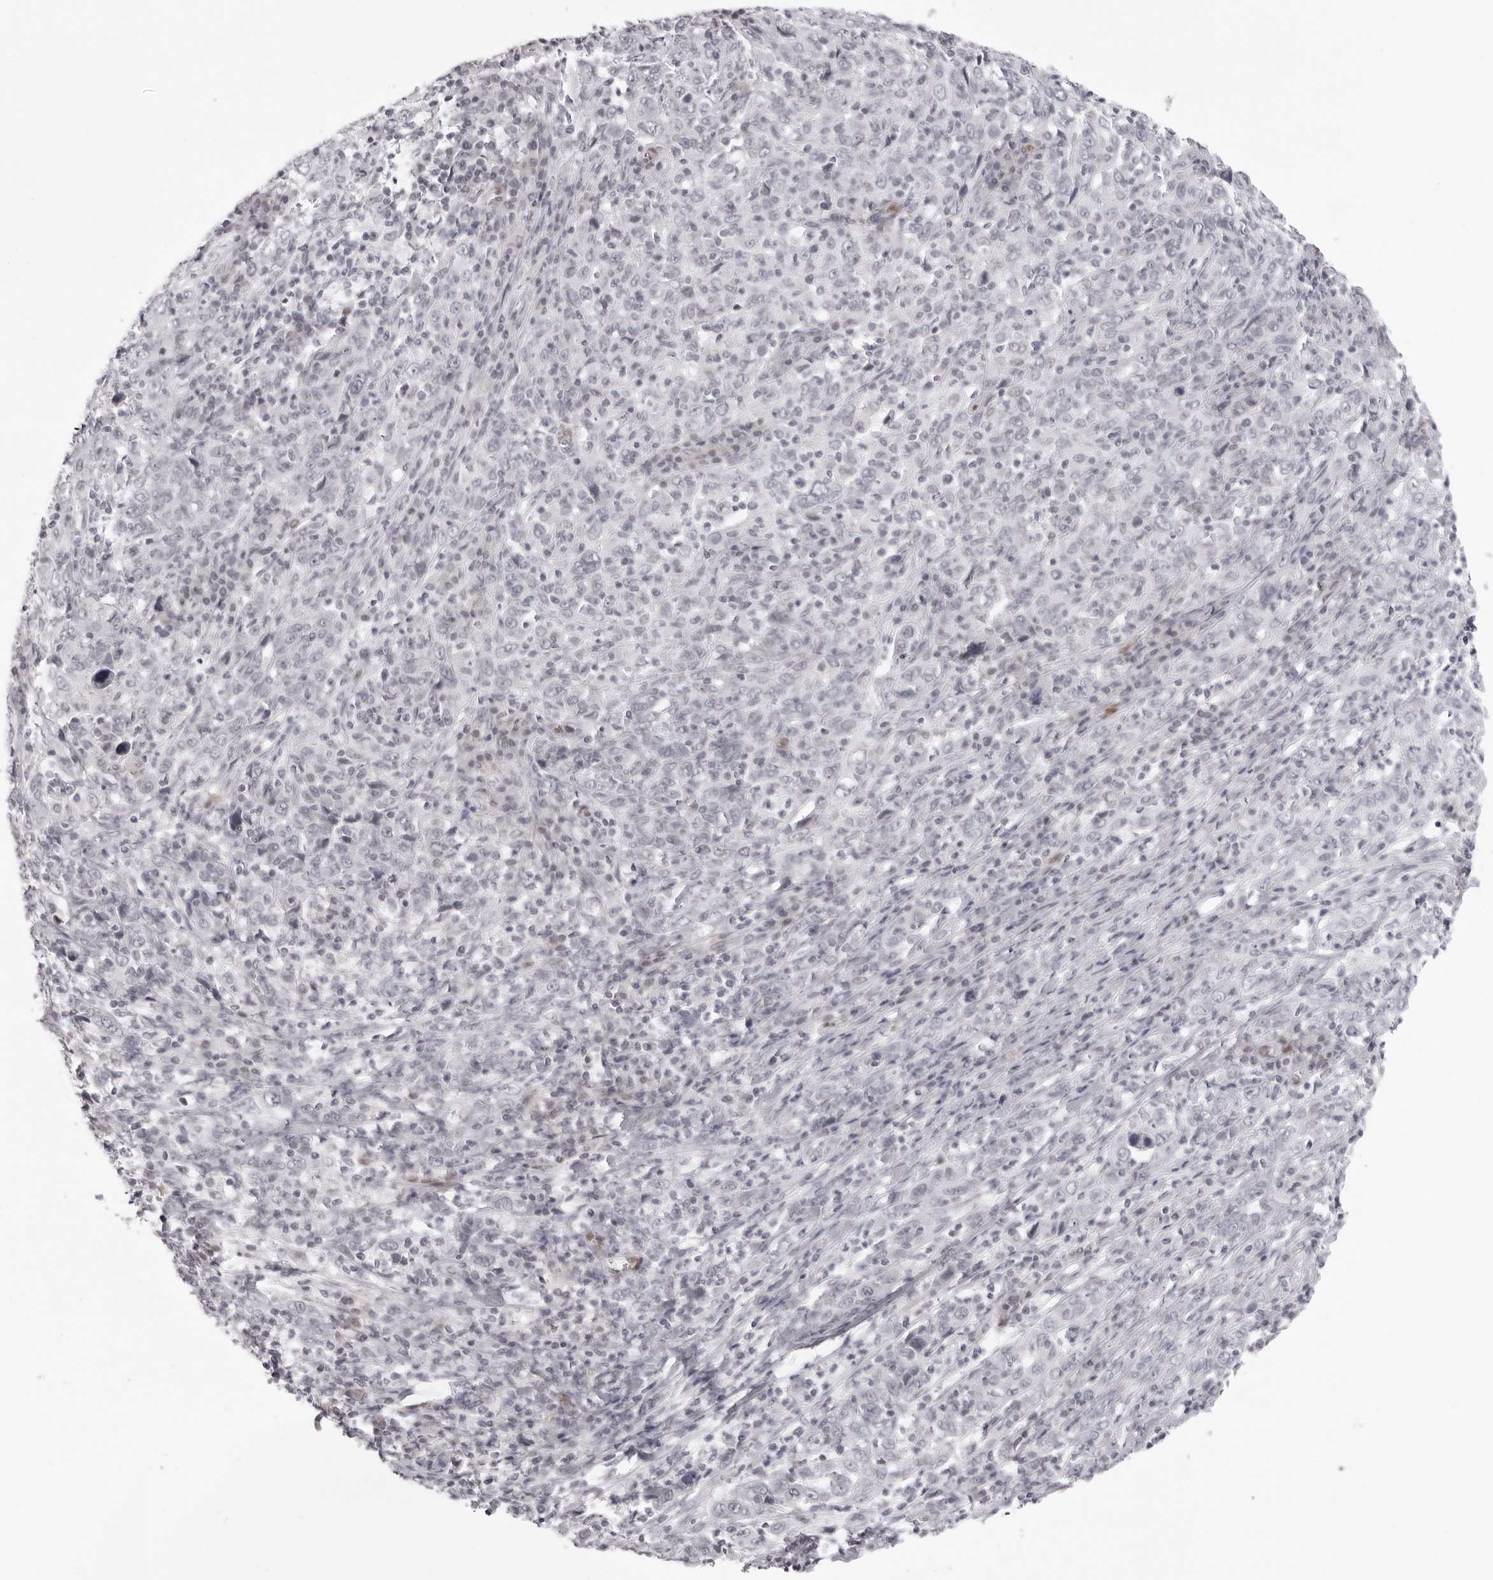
{"staining": {"intensity": "negative", "quantity": "none", "location": "none"}, "tissue": "cervical cancer", "cell_type": "Tumor cells", "image_type": "cancer", "snomed": [{"axis": "morphology", "description": "Squamous cell carcinoma, NOS"}, {"axis": "topography", "description": "Cervix"}], "caption": "IHC image of human cervical cancer (squamous cell carcinoma) stained for a protein (brown), which exhibits no positivity in tumor cells.", "gene": "MAFK", "patient": {"sex": "female", "age": 46}}